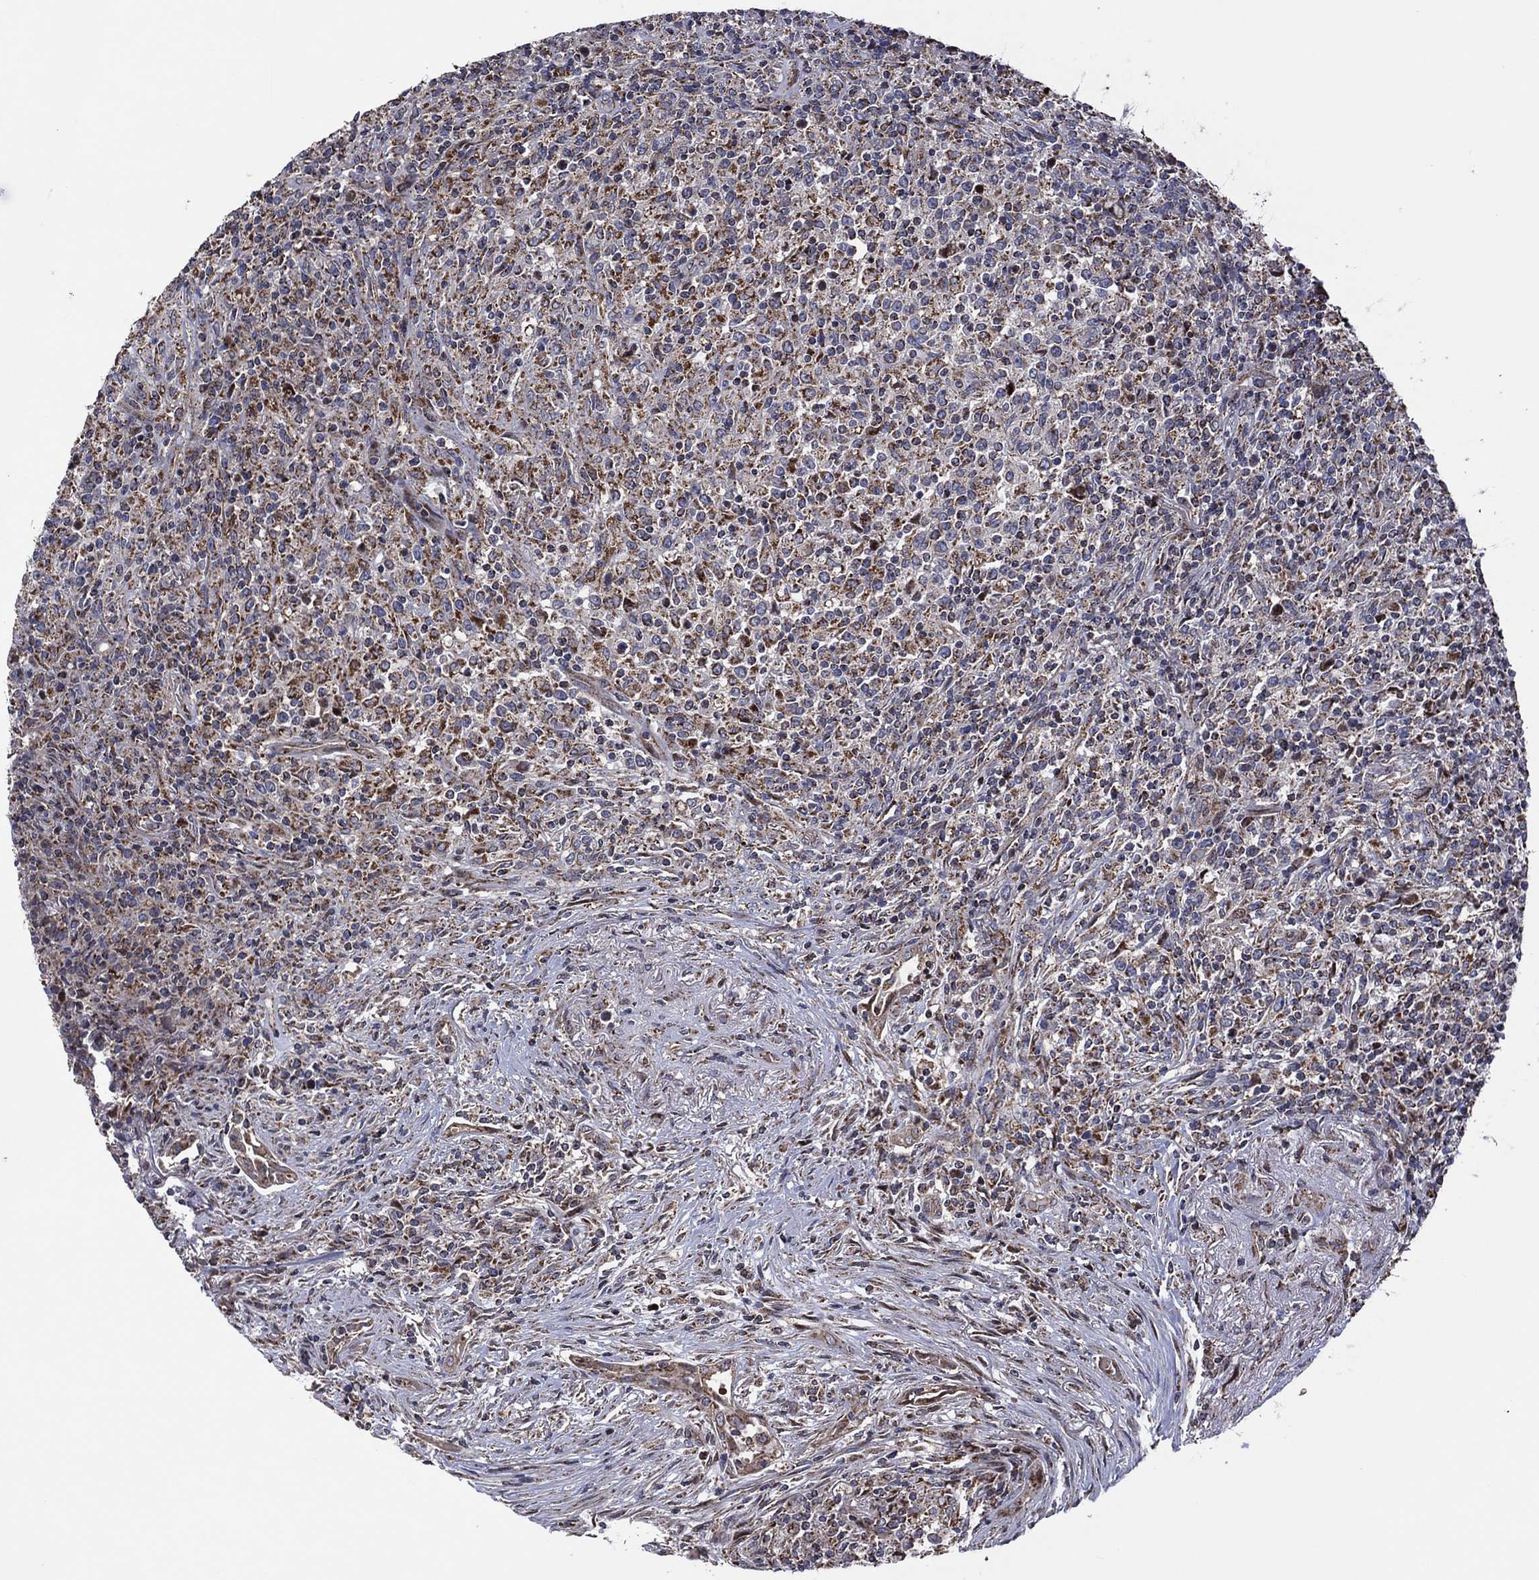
{"staining": {"intensity": "weak", "quantity": "<25%", "location": "cytoplasmic/membranous"}, "tissue": "lymphoma", "cell_type": "Tumor cells", "image_type": "cancer", "snomed": [{"axis": "morphology", "description": "Malignant lymphoma, non-Hodgkin's type, High grade"}, {"axis": "topography", "description": "Lung"}], "caption": "A micrograph of high-grade malignant lymphoma, non-Hodgkin's type stained for a protein reveals no brown staining in tumor cells. Brightfield microscopy of IHC stained with DAB (brown) and hematoxylin (blue), captured at high magnification.", "gene": "PIDD1", "patient": {"sex": "male", "age": 79}}